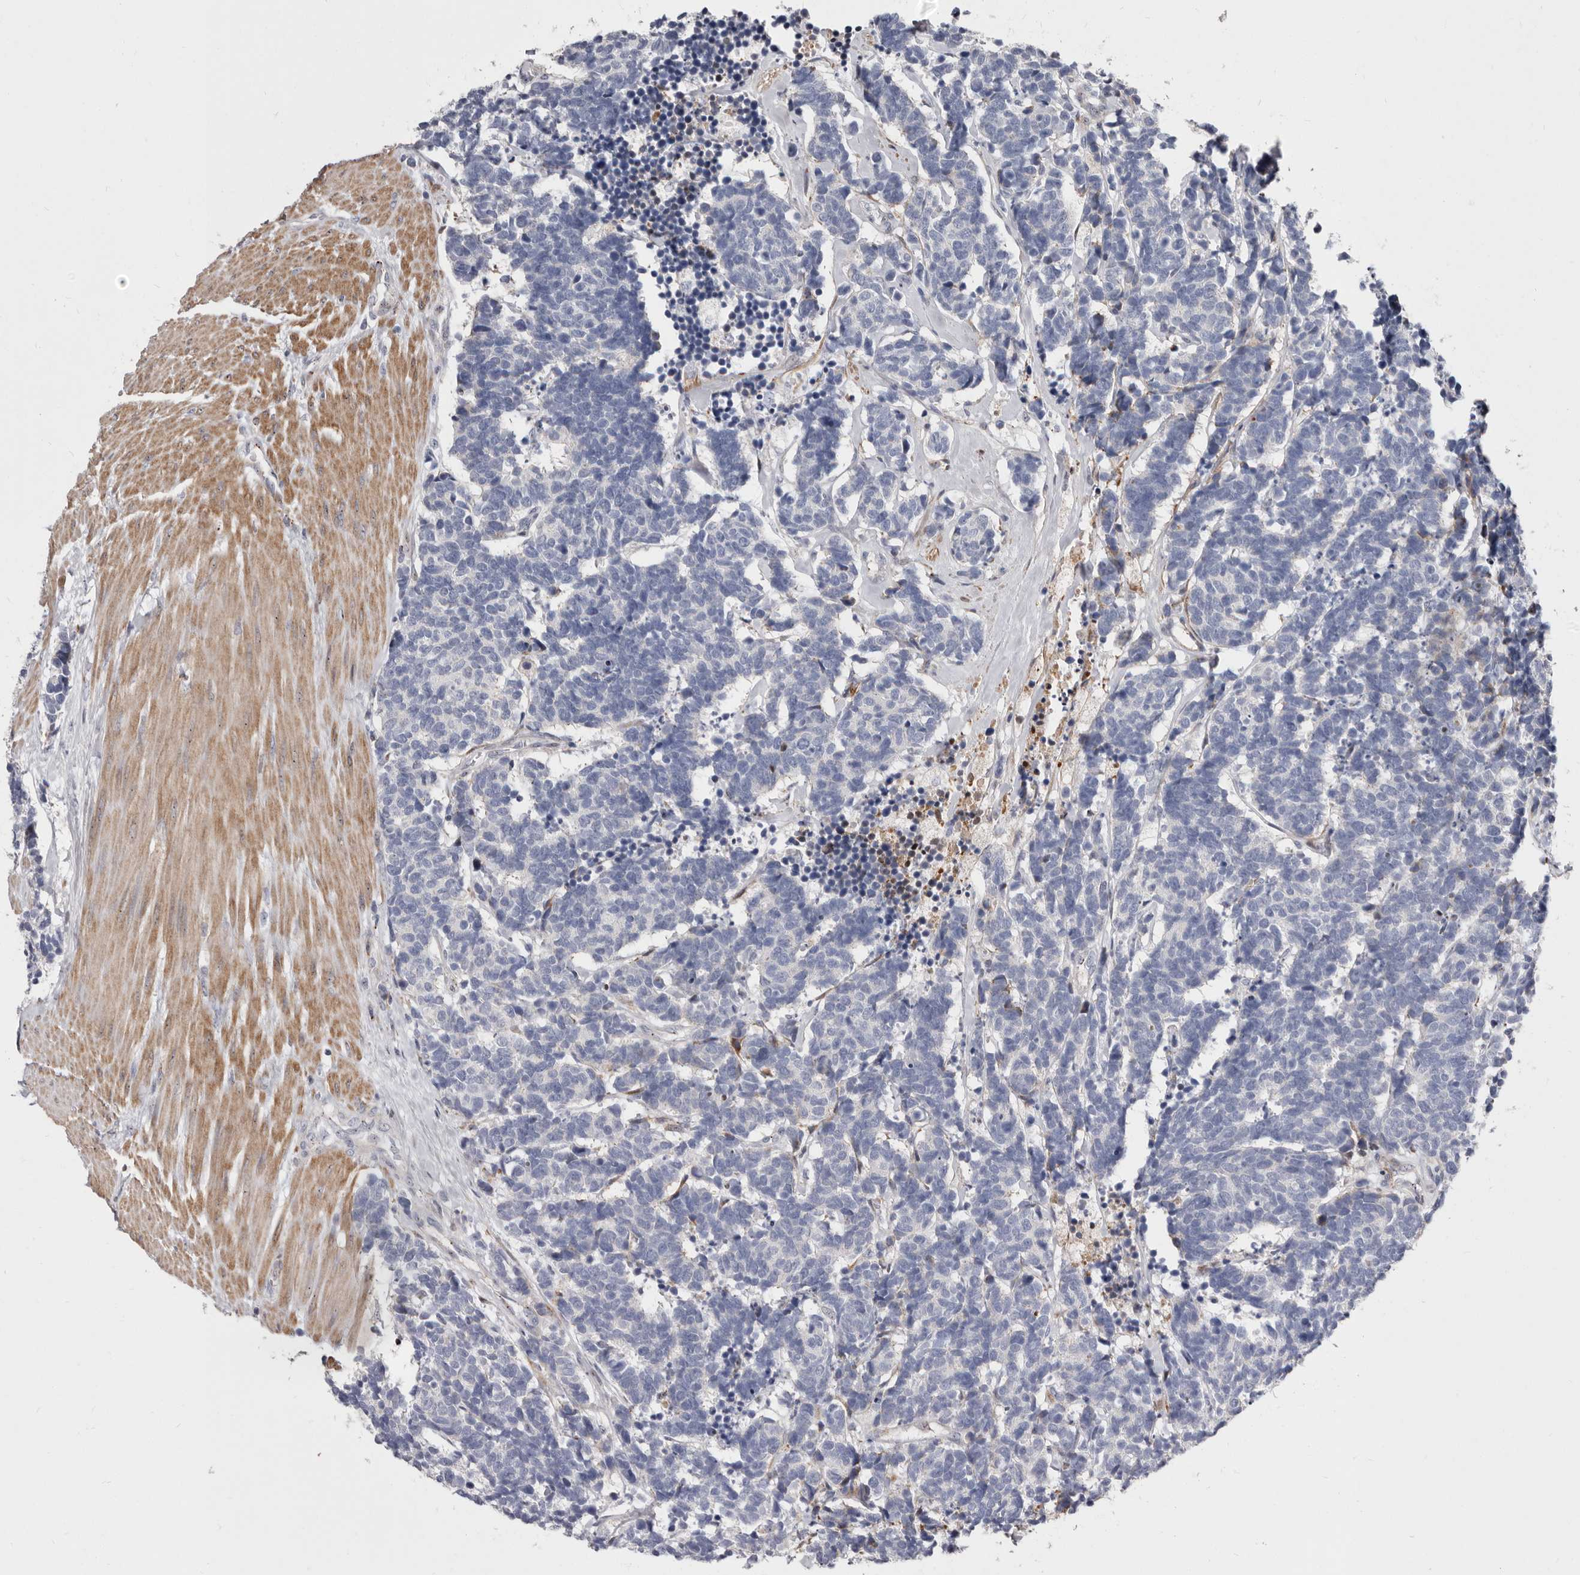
{"staining": {"intensity": "negative", "quantity": "none", "location": "none"}, "tissue": "carcinoid", "cell_type": "Tumor cells", "image_type": "cancer", "snomed": [{"axis": "morphology", "description": "Carcinoma, NOS"}, {"axis": "morphology", "description": "Carcinoid, malignant, NOS"}, {"axis": "topography", "description": "Urinary bladder"}], "caption": "Human carcinoma stained for a protein using IHC exhibits no expression in tumor cells.", "gene": "NUBPL", "patient": {"sex": "male", "age": 57}}